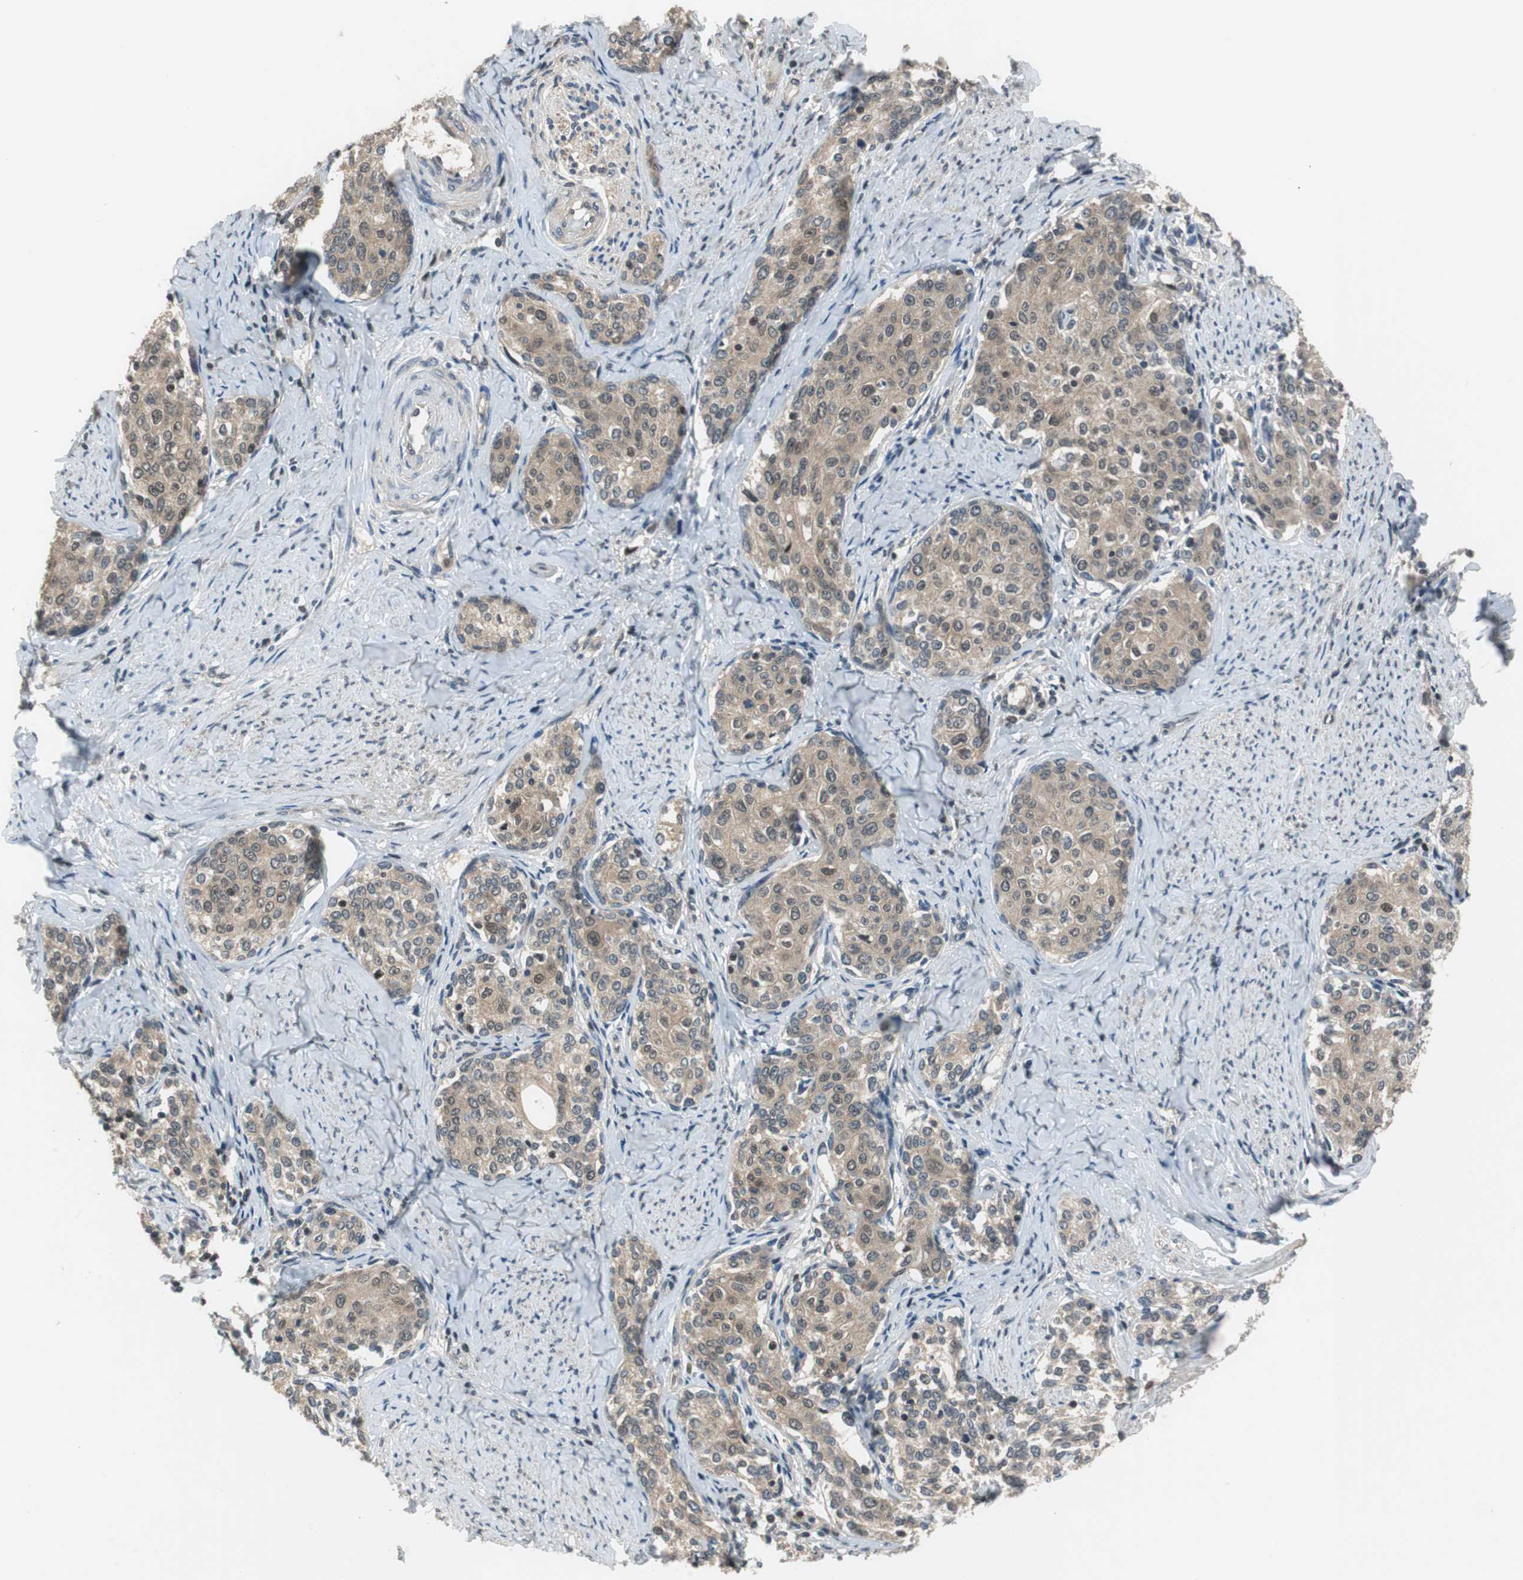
{"staining": {"intensity": "weak", "quantity": ">75%", "location": "cytoplasmic/membranous"}, "tissue": "cervical cancer", "cell_type": "Tumor cells", "image_type": "cancer", "snomed": [{"axis": "morphology", "description": "Squamous cell carcinoma, NOS"}, {"axis": "morphology", "description": "Adenocarcinoma, NOS"}, {"axis": "topography", "description": "Cervix"}], "caption": "IHC micrograph of cervical squamous cell carcinoma stained for a protein (brown), which reveals low levels of weak cytoplasmic/membranous positivity in about >75% of tumor cells.", "gene": "MAFB", "patient": {"sex": "female", "age": 52}}